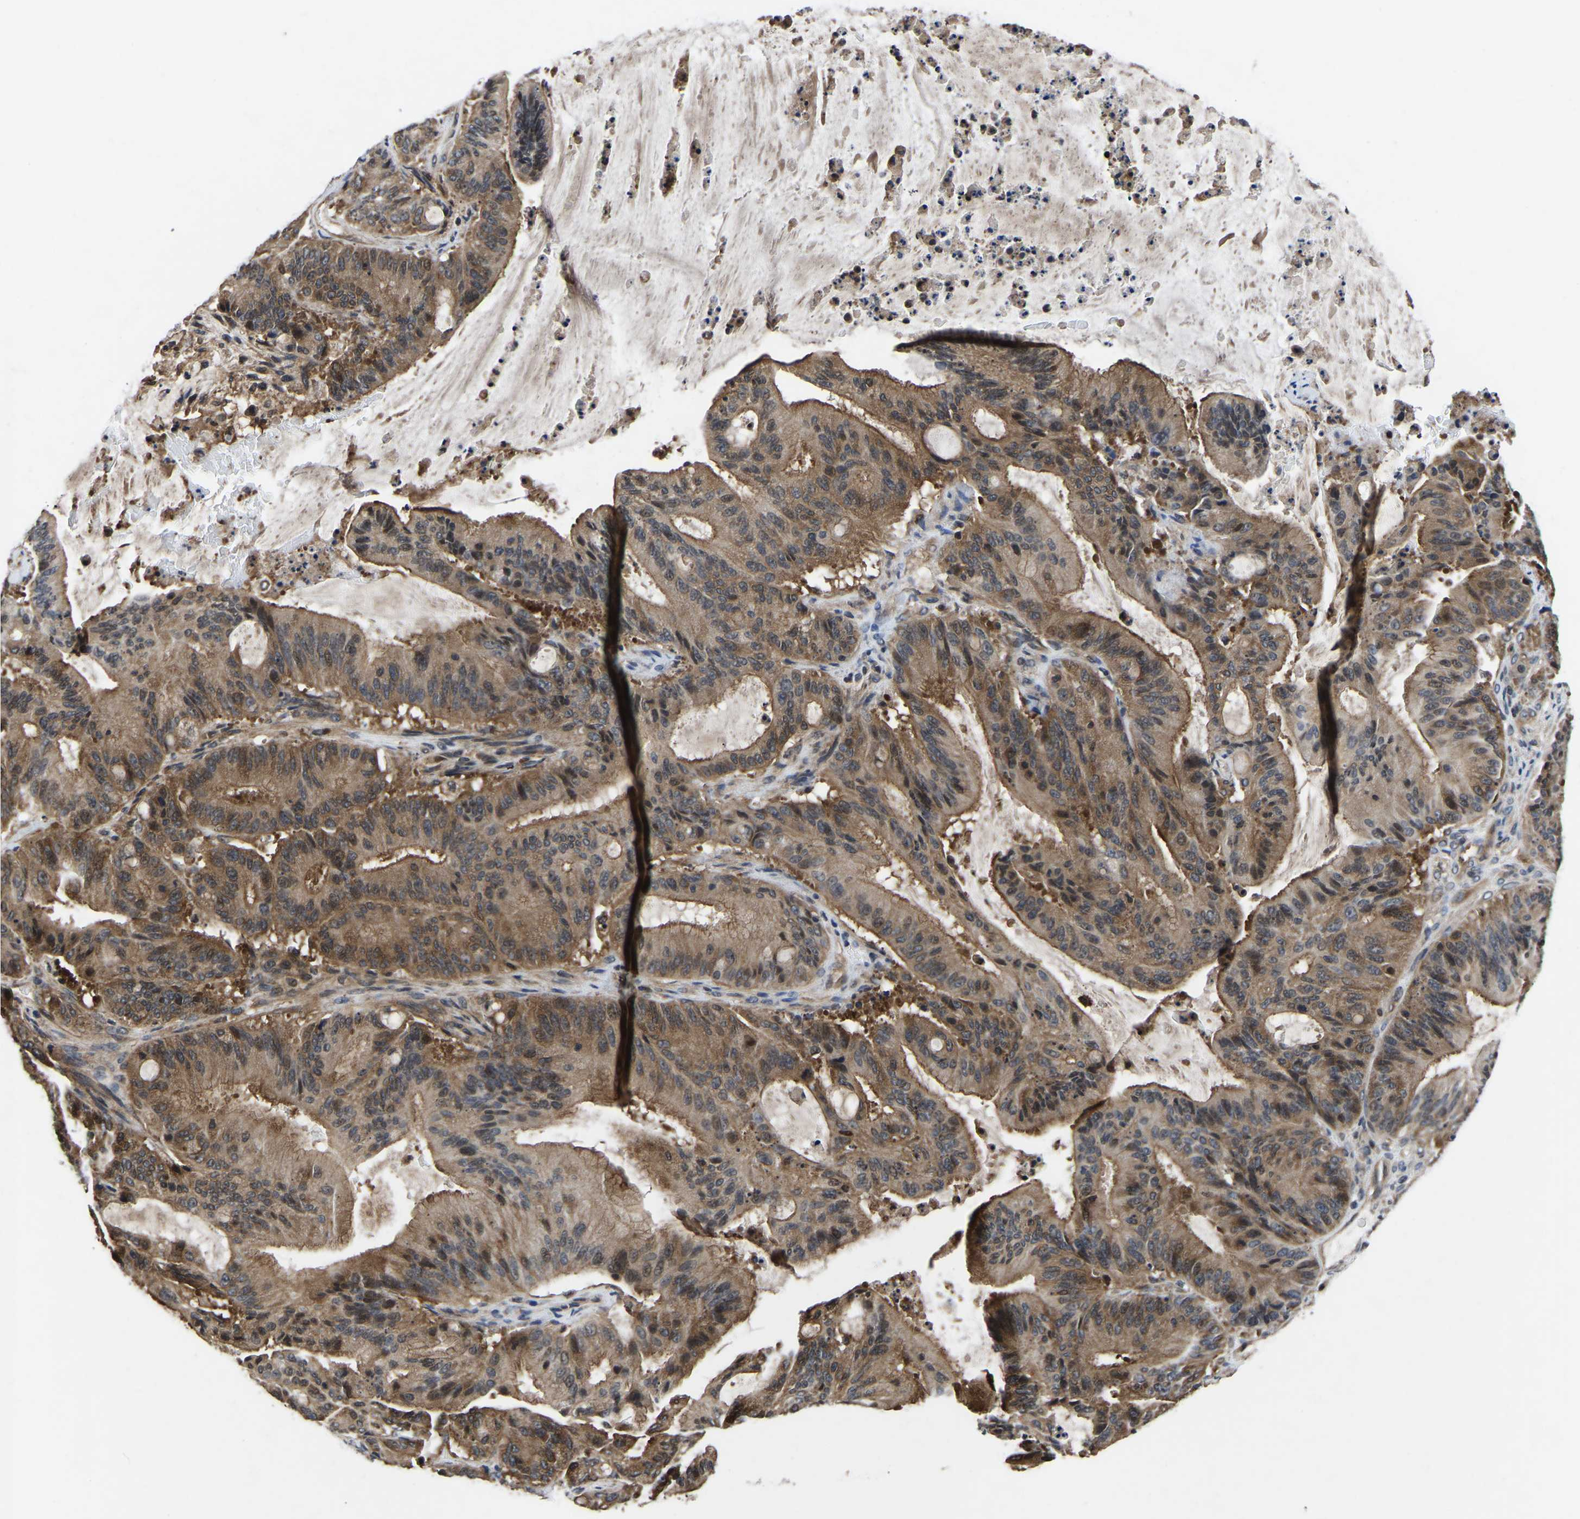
{"staining": {"intensity": "moderate", "quantity": ">75%", "location": "cytoplasmic/membranous"}, "tissue": "liver cancer", "cell_type": "Tumor cells", "image_type": "cancer", "snomed": [{"axis": "morphology", "description": "Normal tissue, NOS"}, {"axis": "morphology", "description": "Cholangiocarcinoma"}, {"axis": "topography", "description": "Liver"}, {"axis": "topography", "description": "Peripheral nerve tissue"}], "caption": "Protein positivity by IHC demonstrates moderate cytoplasmic/membranous positivity in approximately >75% of tumor cells in liver cancer (cholangiocarcinoma). (Stains: DAB in brown, nuclei in blue, Microscopy: brightfield microscopy at high magnification).", "gene": "FGD5", "patient": {"sex": "female", "age": 73}}